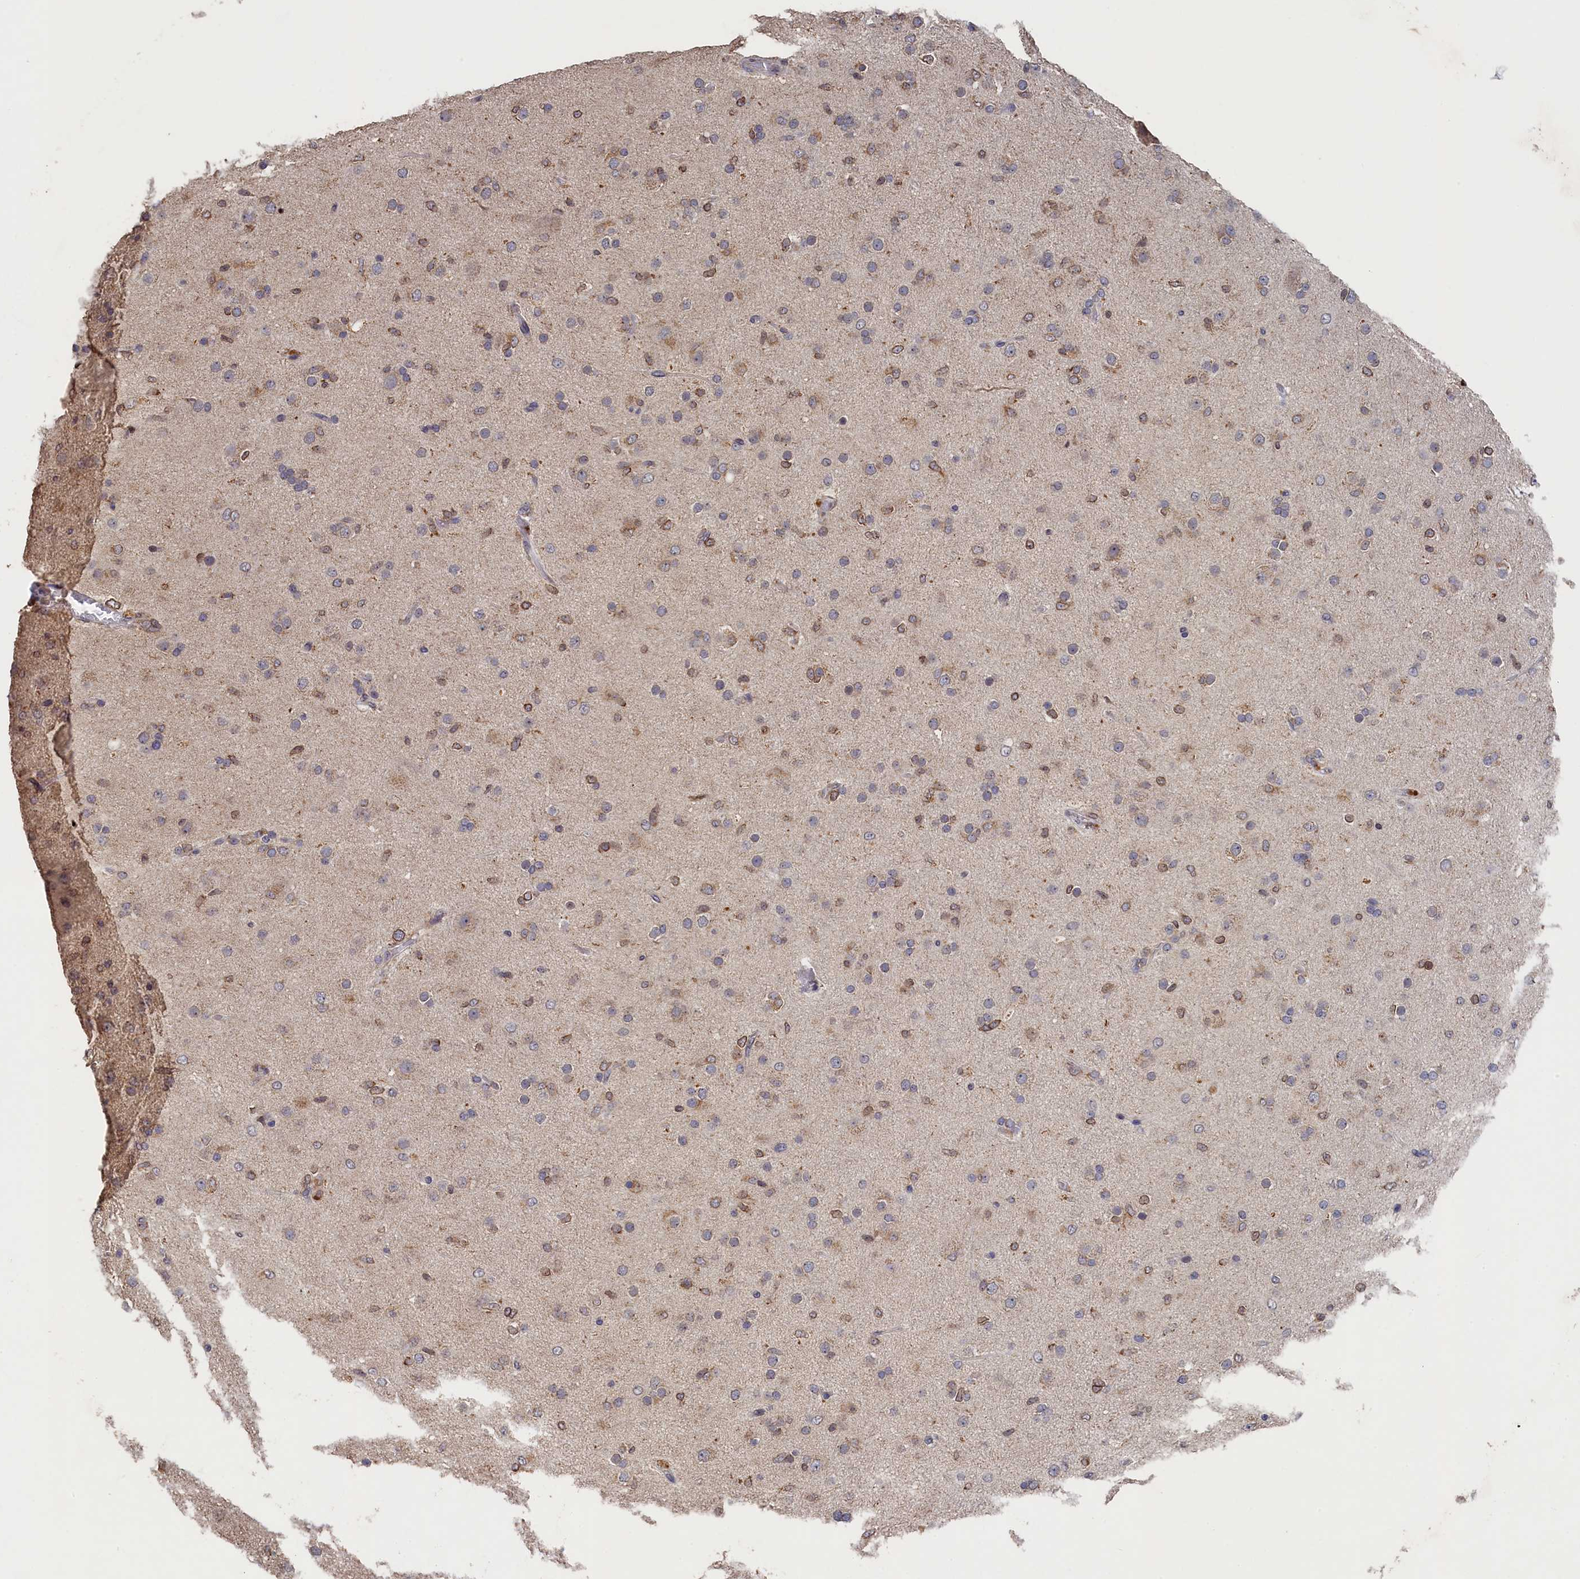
{"staining": {"intensity": "moderate", "quantity": "25%-75%", "location": "cytoplasmic/membranous,nuclear"}, "tissue": "glioma", "cell_type": "Tumor cells", "image_type": "cancer", "snomed": [{"axis": "morphology", "description": "Glioma, malignant, Low grade"}, {"axis": "topography", "description": "Brain"}], "caption": "A brown stain labels moderate cytoplasmic/membranous and nuclear expression of a protein in glioma tumor cells. (brown staining indicates protein expression, while blue staining denotes nuclei).", "gene": "ANKEF1", "patient": {"sex": "male", "age": 65}}